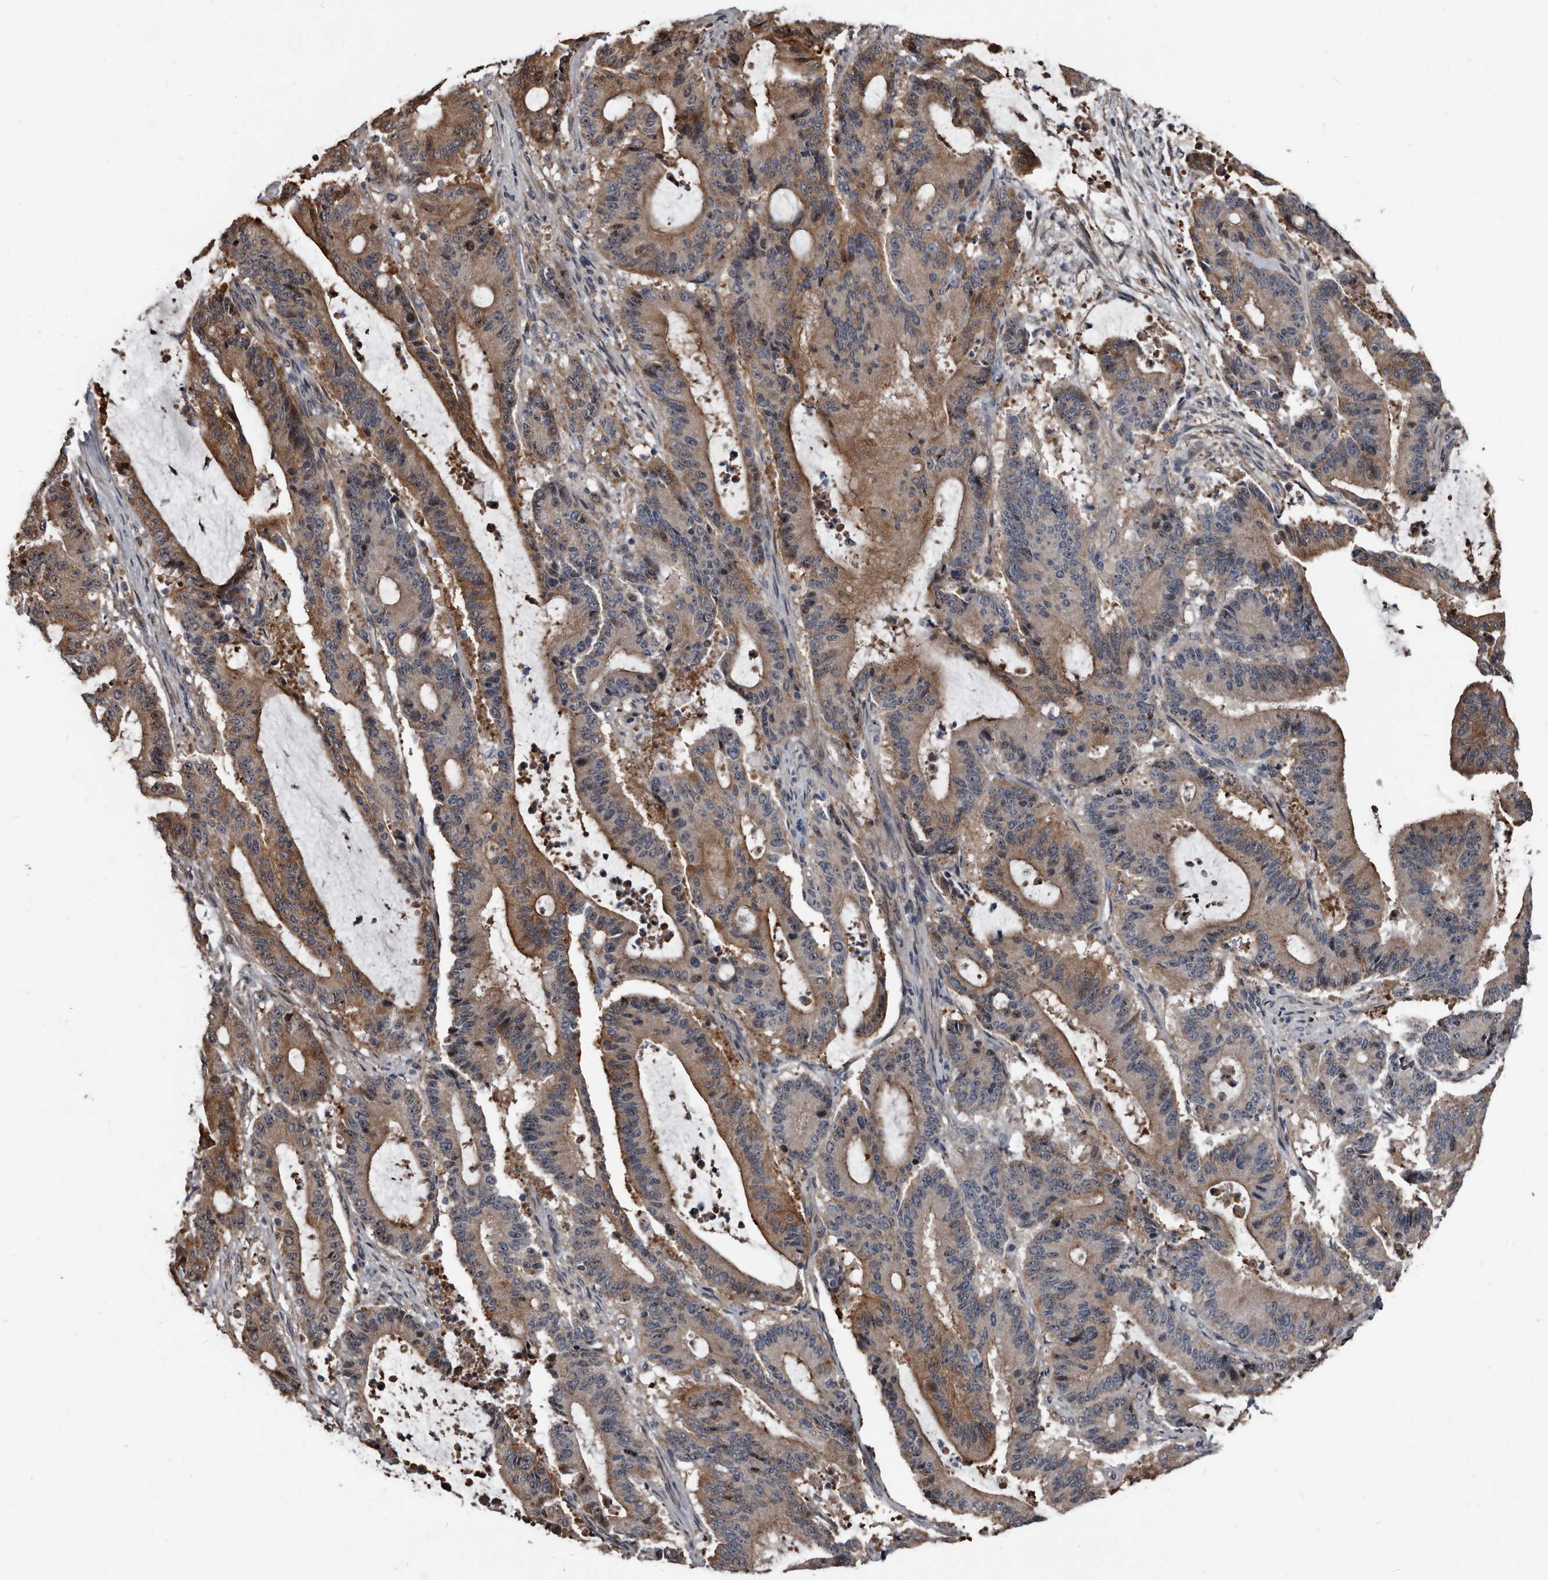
{"staining": {"intensity": "moderate", "quantity": "25%-75%", "location": "cytoplasmic/membranous,nuclear"}, "tissue": "liver cancer", "cell_type": "Tumor cells", "image_type": "cancer", "snomed": [{"axis": "morphology", "description": "Cholangiocarcinoma"}, {"axis": "topography", "description": "Liver"}], "caption": "Cholangiocarcinoma (liver) stained for a protein (brown) exhibits moderate cytoplasmic/membranous and nuclear positive expression in approximately 25%-75% of tumor cells.", "gene": "DHPS", "patient": {"sex": "female", "age": 73}}